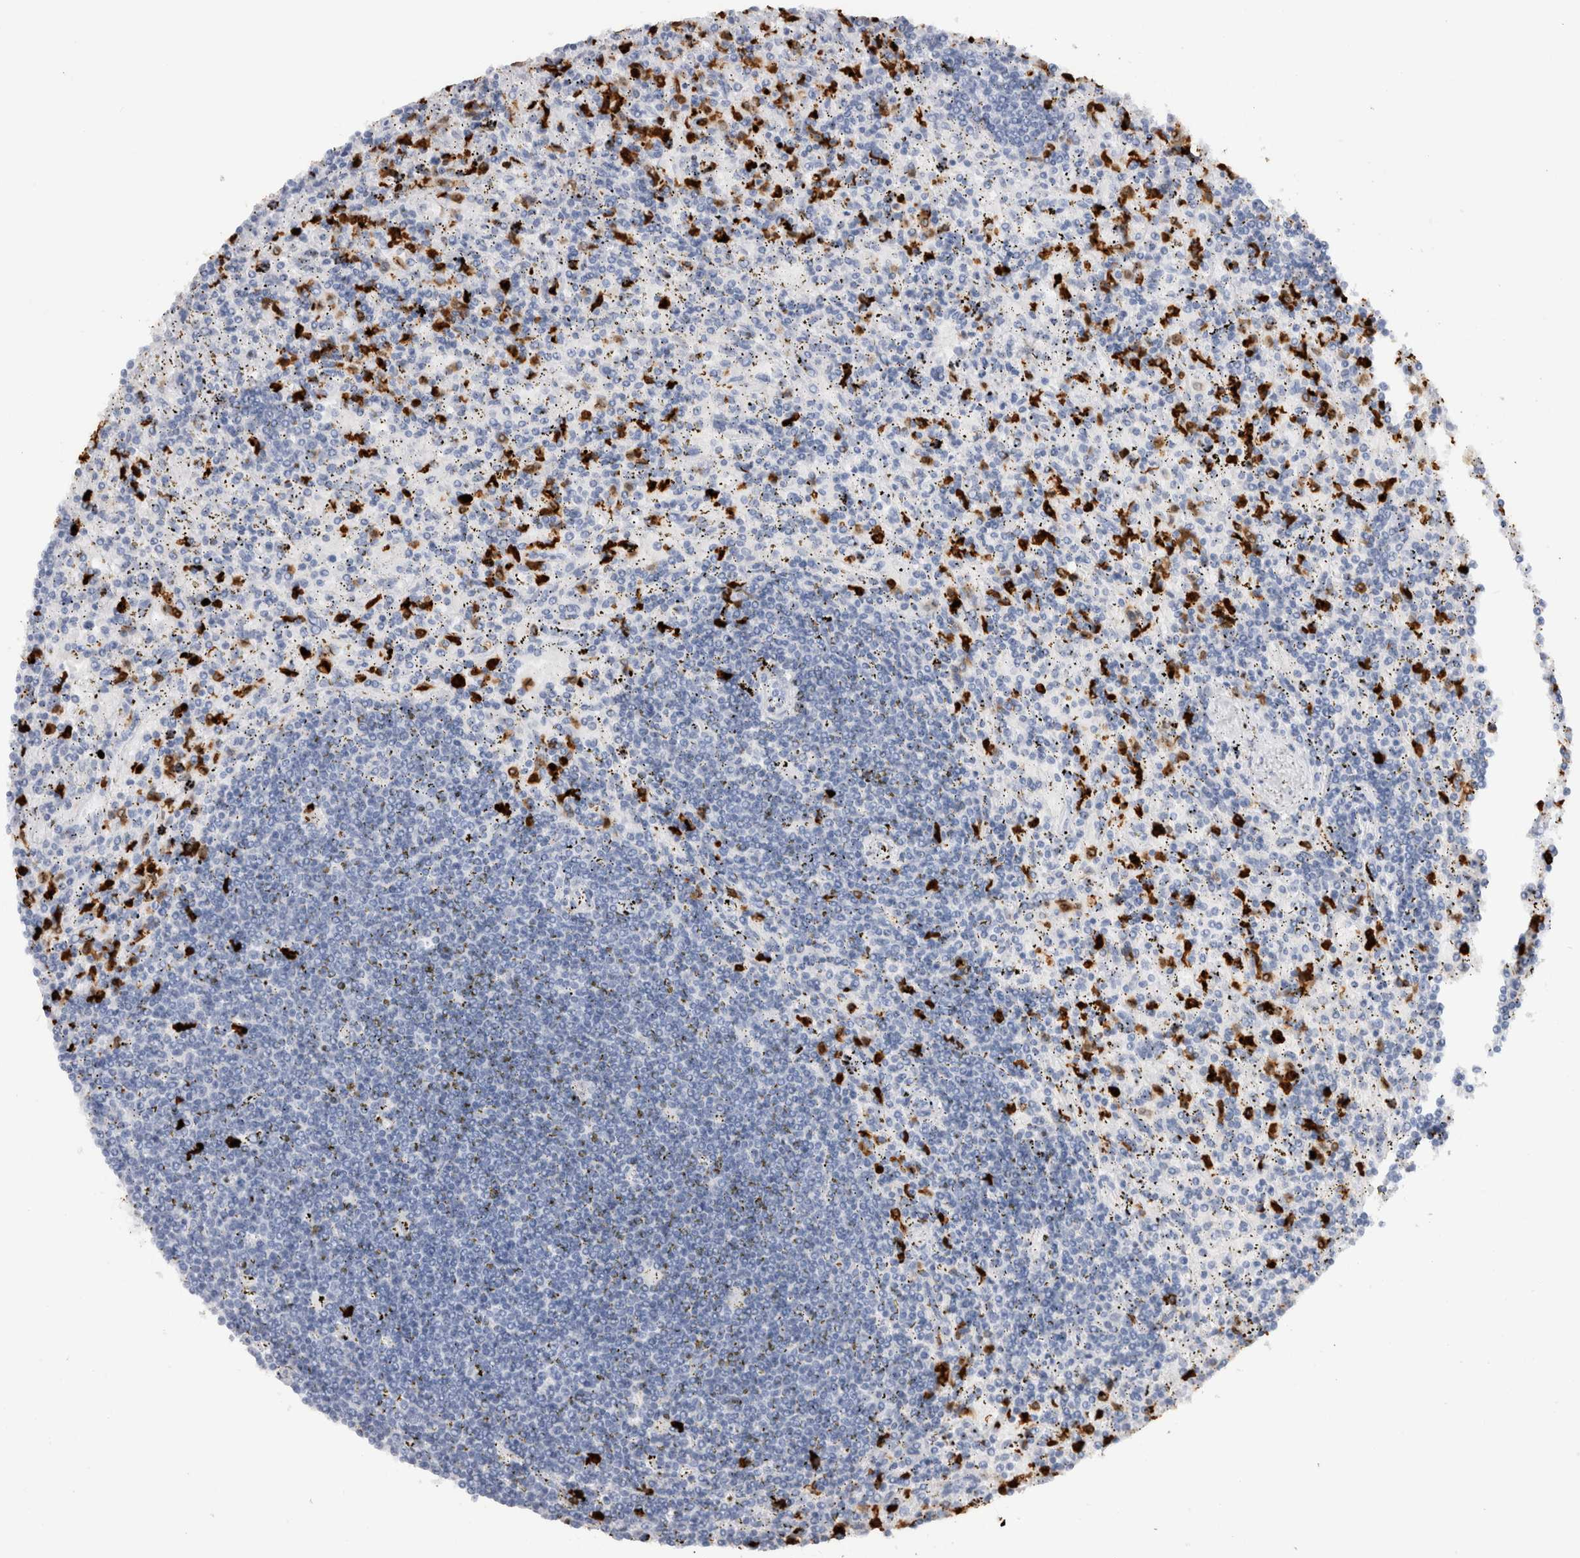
{"staining": {"intensity": "negative", "quantity": "none", "location": "none"}, "tissue": "lymphoma", "cell_type": "Tumor cells", "image_type": "cancer", "snomed": [{"axis": "morphology", "description": "Malignant lymphoma, non-Hodgkin's type, Low grade"}, {"axis": "topography", "description": "Spleen"}], "caption": "Immunohistochemical staining of human malignant lymphoma, non-Hodgkin's type (low-grade) exhibits no significant staining in tumor cells. The staining is performed using DAB brown chromogen with nuclei counter-stained in using hematoxylin.", "gene": "S100A8", "patient": {"sex": "male", "age": 76}}